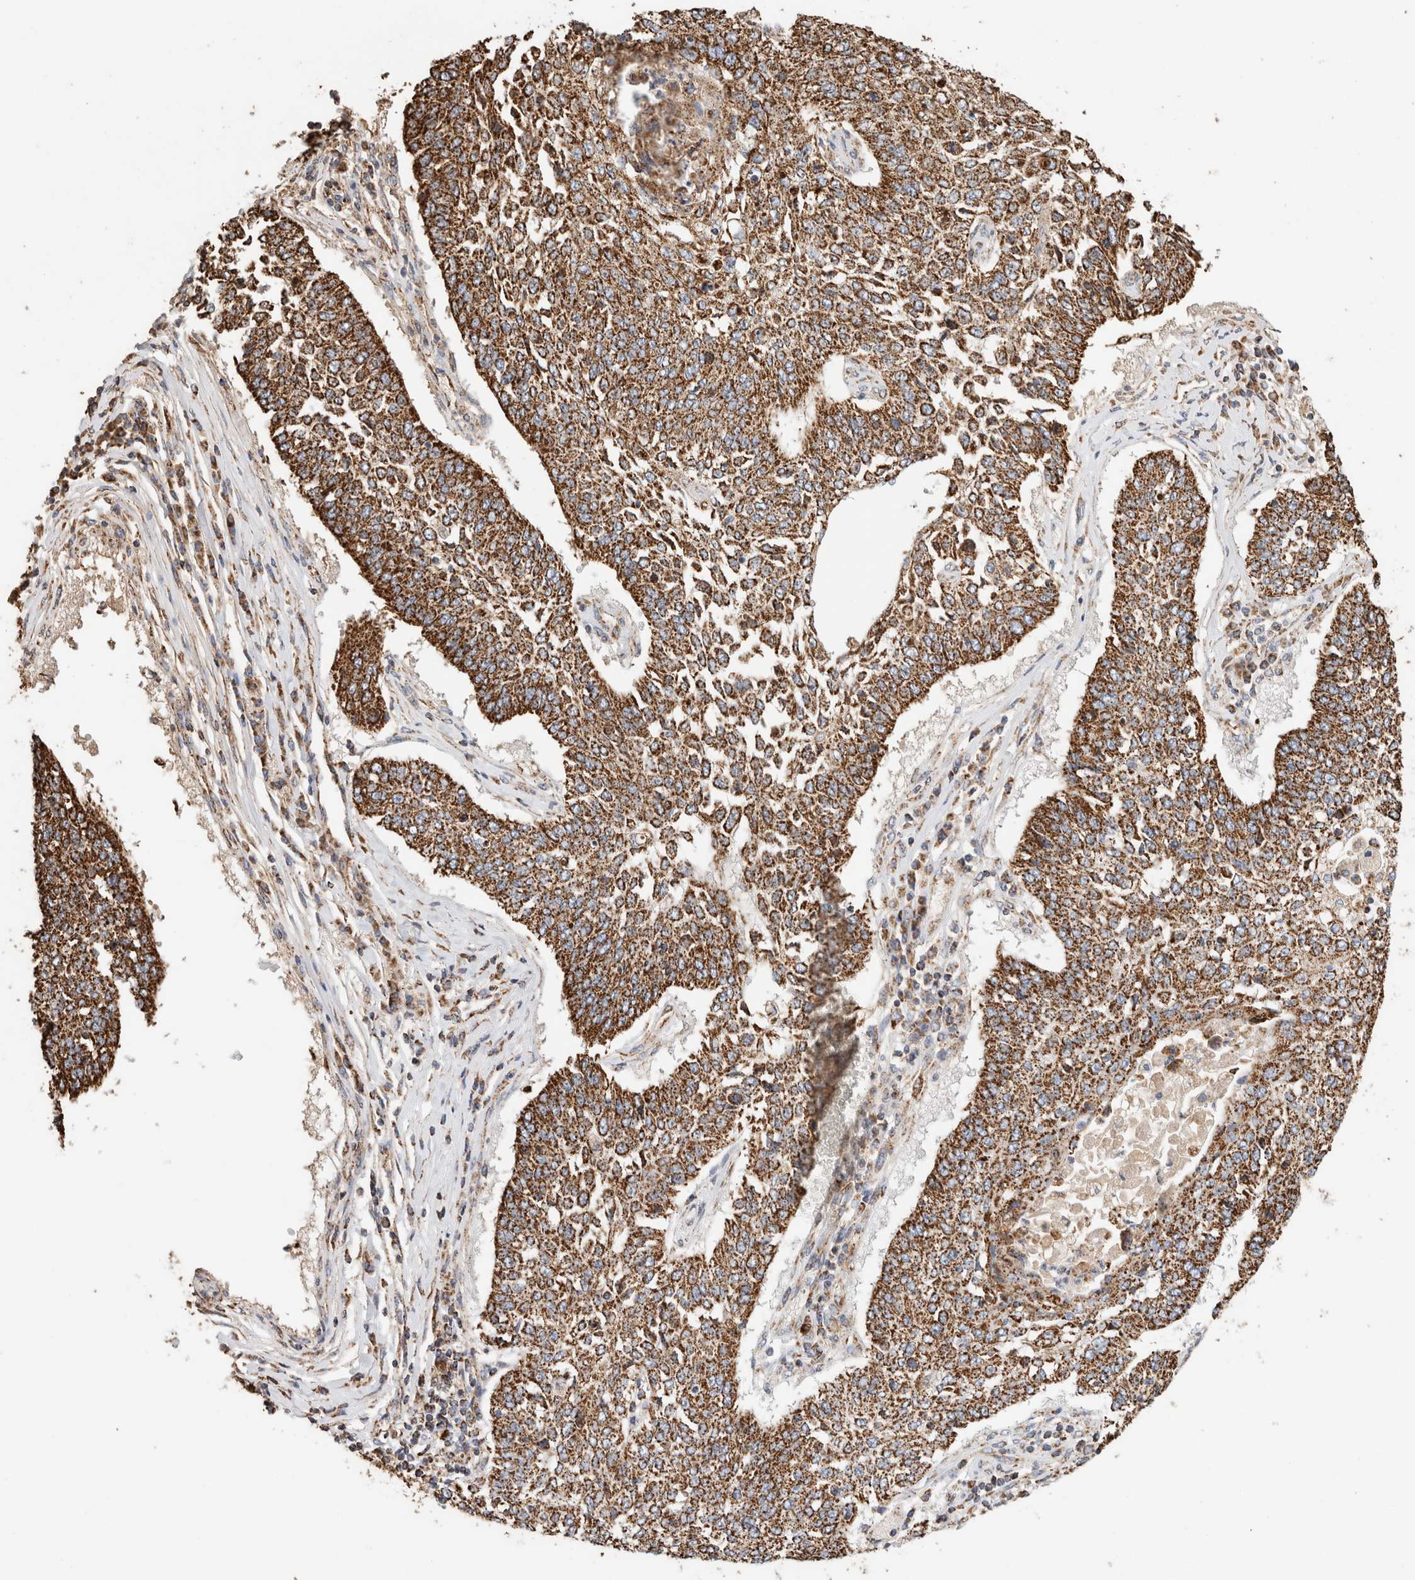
{"staining": {"intensity": "strong", "quantity": ">75%", "location": "cytoplasmic/membranous"}, "tissue": "lung cancer", "cell_type": "Tumor cells", "image_type": "cancer", "snomed": [{"axis": "morphology", "description": "Normal tissue, NOS"}, {"axis": "morphology", "description": "Squamous cell carcinoma, NOS"}, {"axis": "topography", "description": "Cartilage tissue"}, {"axis": "topography", "description": "Bronchus"}, {"axis": "topography", "description": "Lung"}, {"axis": "topography", "description": "Peripheral nerve tissue"}], "caption": "IHC (DAB) staining of human lung squamous cell carcinoma displays strong cytoplasmic/membranous protein positivity in approximately >75% of tumor cells. (brown staining indicates protein expression, while blue staining denotes nuclei).", "gene": "C1QBP", "patient": {"sex": "female", "age": 49}}